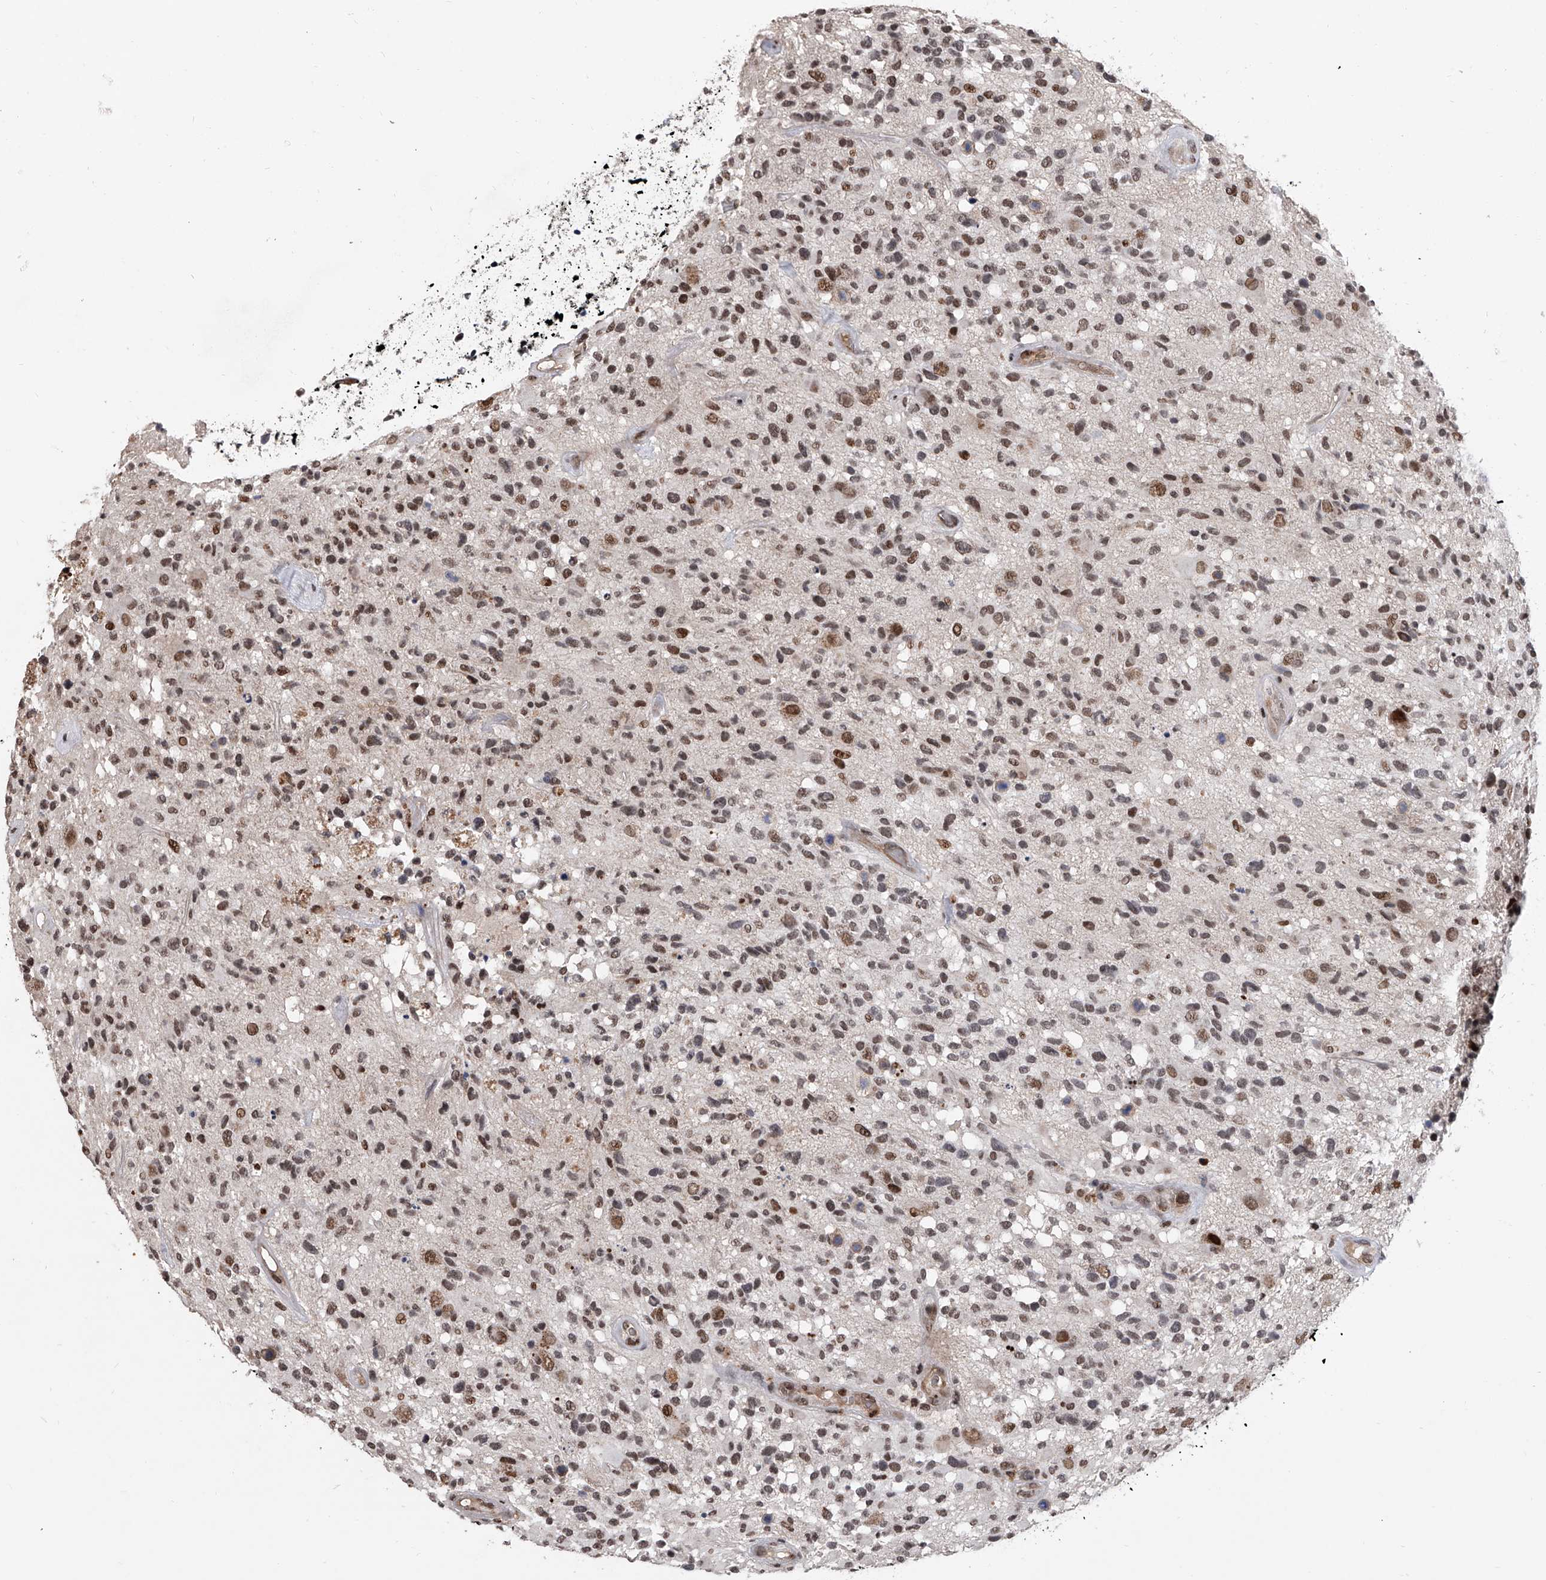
{"staining": {"intensity": "moderate", "quantity": "25%-75%", "location": "nuclear"}, "tissue": "glioma", "cell_type": "Tumor cells", "image_type": "cancer", "snomed": [{"axis": "morphology", "description": "Glioma, malignant, High grade"}, {"axis": "morphology", "description": "Glioblastoma, NOS"}, {"axis": "topography", "description": "Brain"}], "caption": "Moderate nuclear positivity is appreciated in approximately 25%-75% of tumor cells in glioblastoma.", "gene": "ZNF426", "patient": {"sex": "male", "age": 60}}